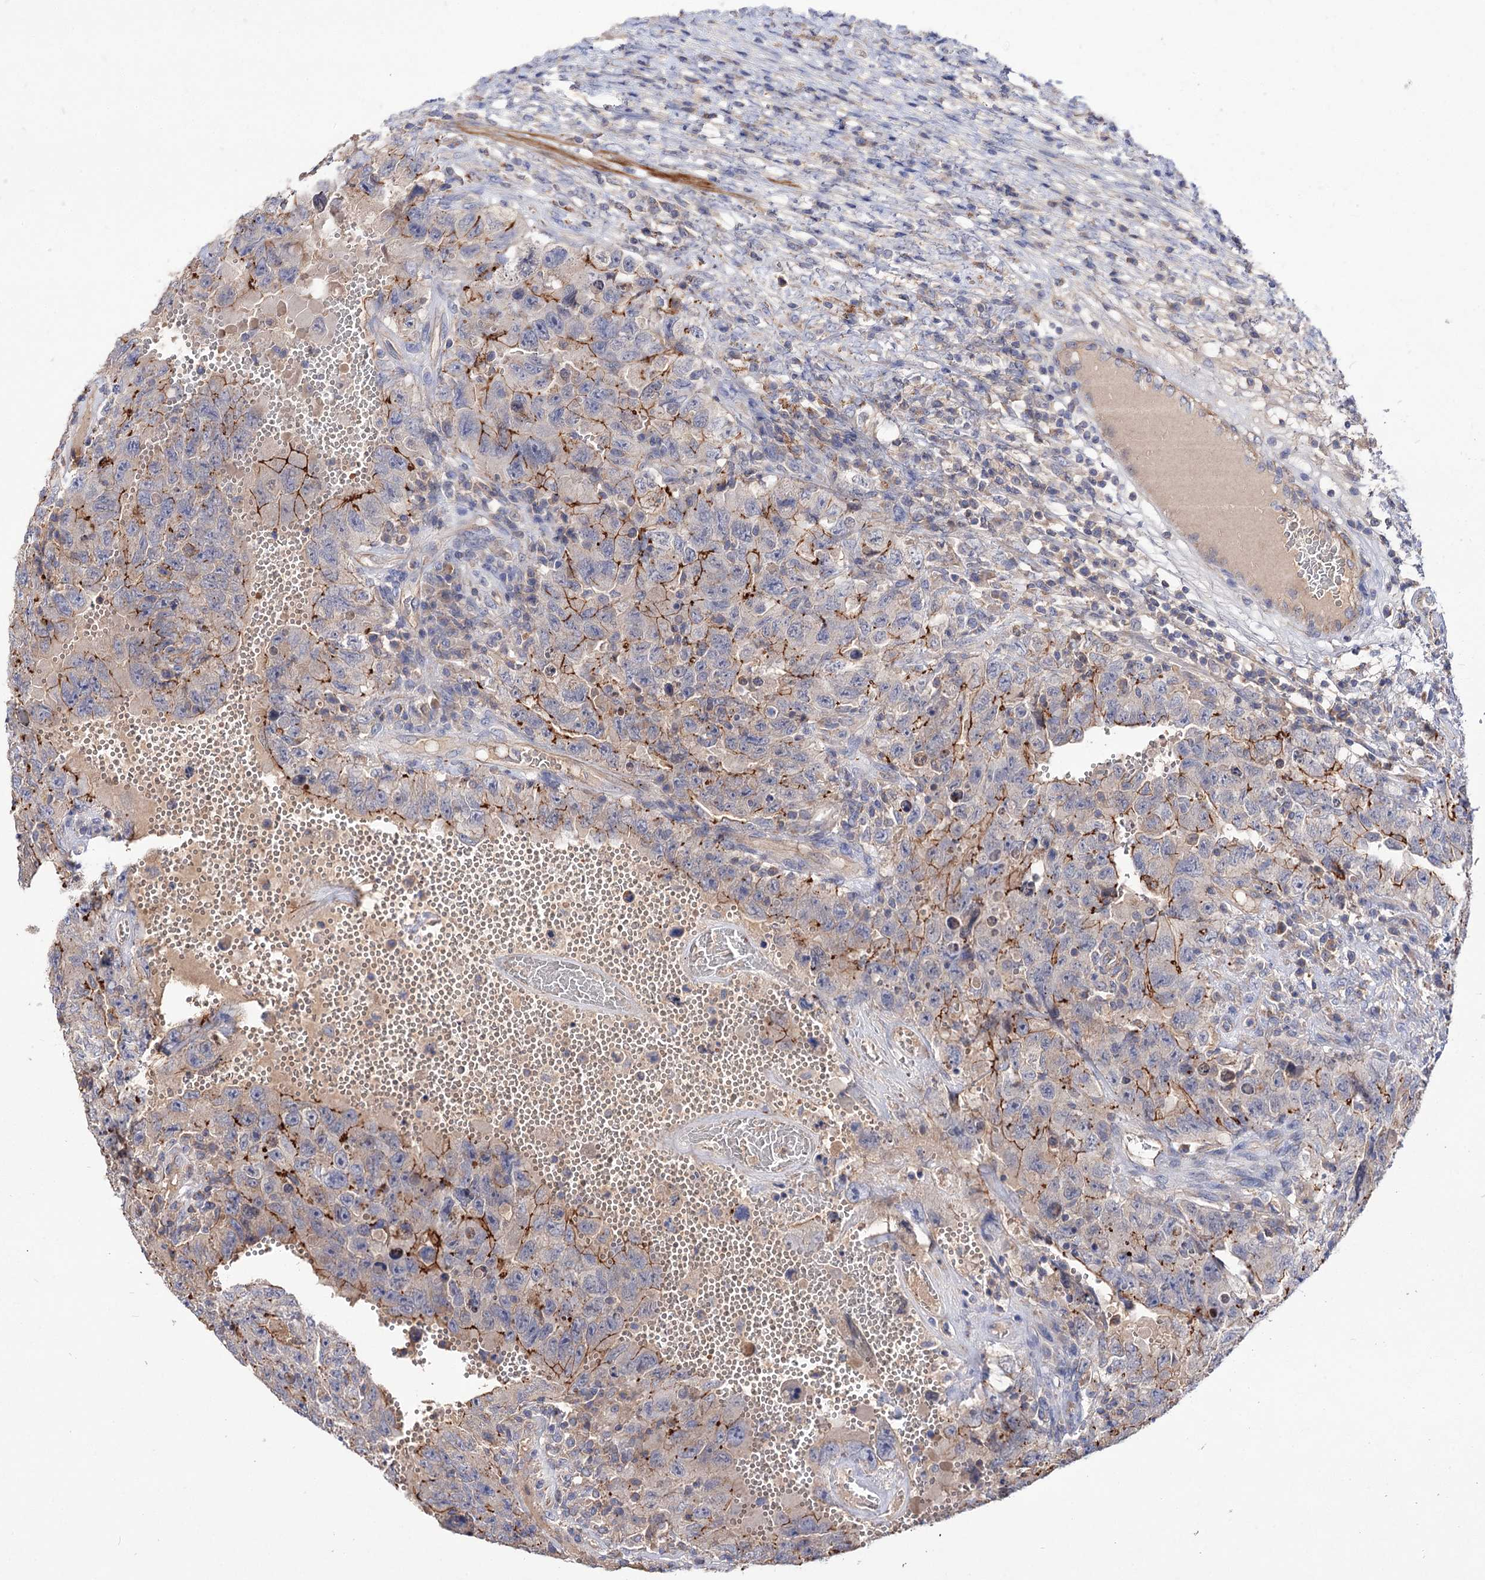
{"staining": {"intensity": "moderate", "quantity": "25%-75%", "location": "cytoplasmic/membranous"}, "tissue": "testis cancer", "cell_type": "Tumor cells", "image_type": "cancer", "snomed": [{"axis": "morphology", "description": "Carcinoma, Embryonal, NOS"}, {"axis": "topography", "description": "Testis"}], "caption": "Tumor cells show moderate cytoplasmic/membranous positivity in approximately 25%-75% of cells in embryonal carcinoma (testis).", "gene": "NUDCD2", "patient": {"sex": "male", "age": 26}}